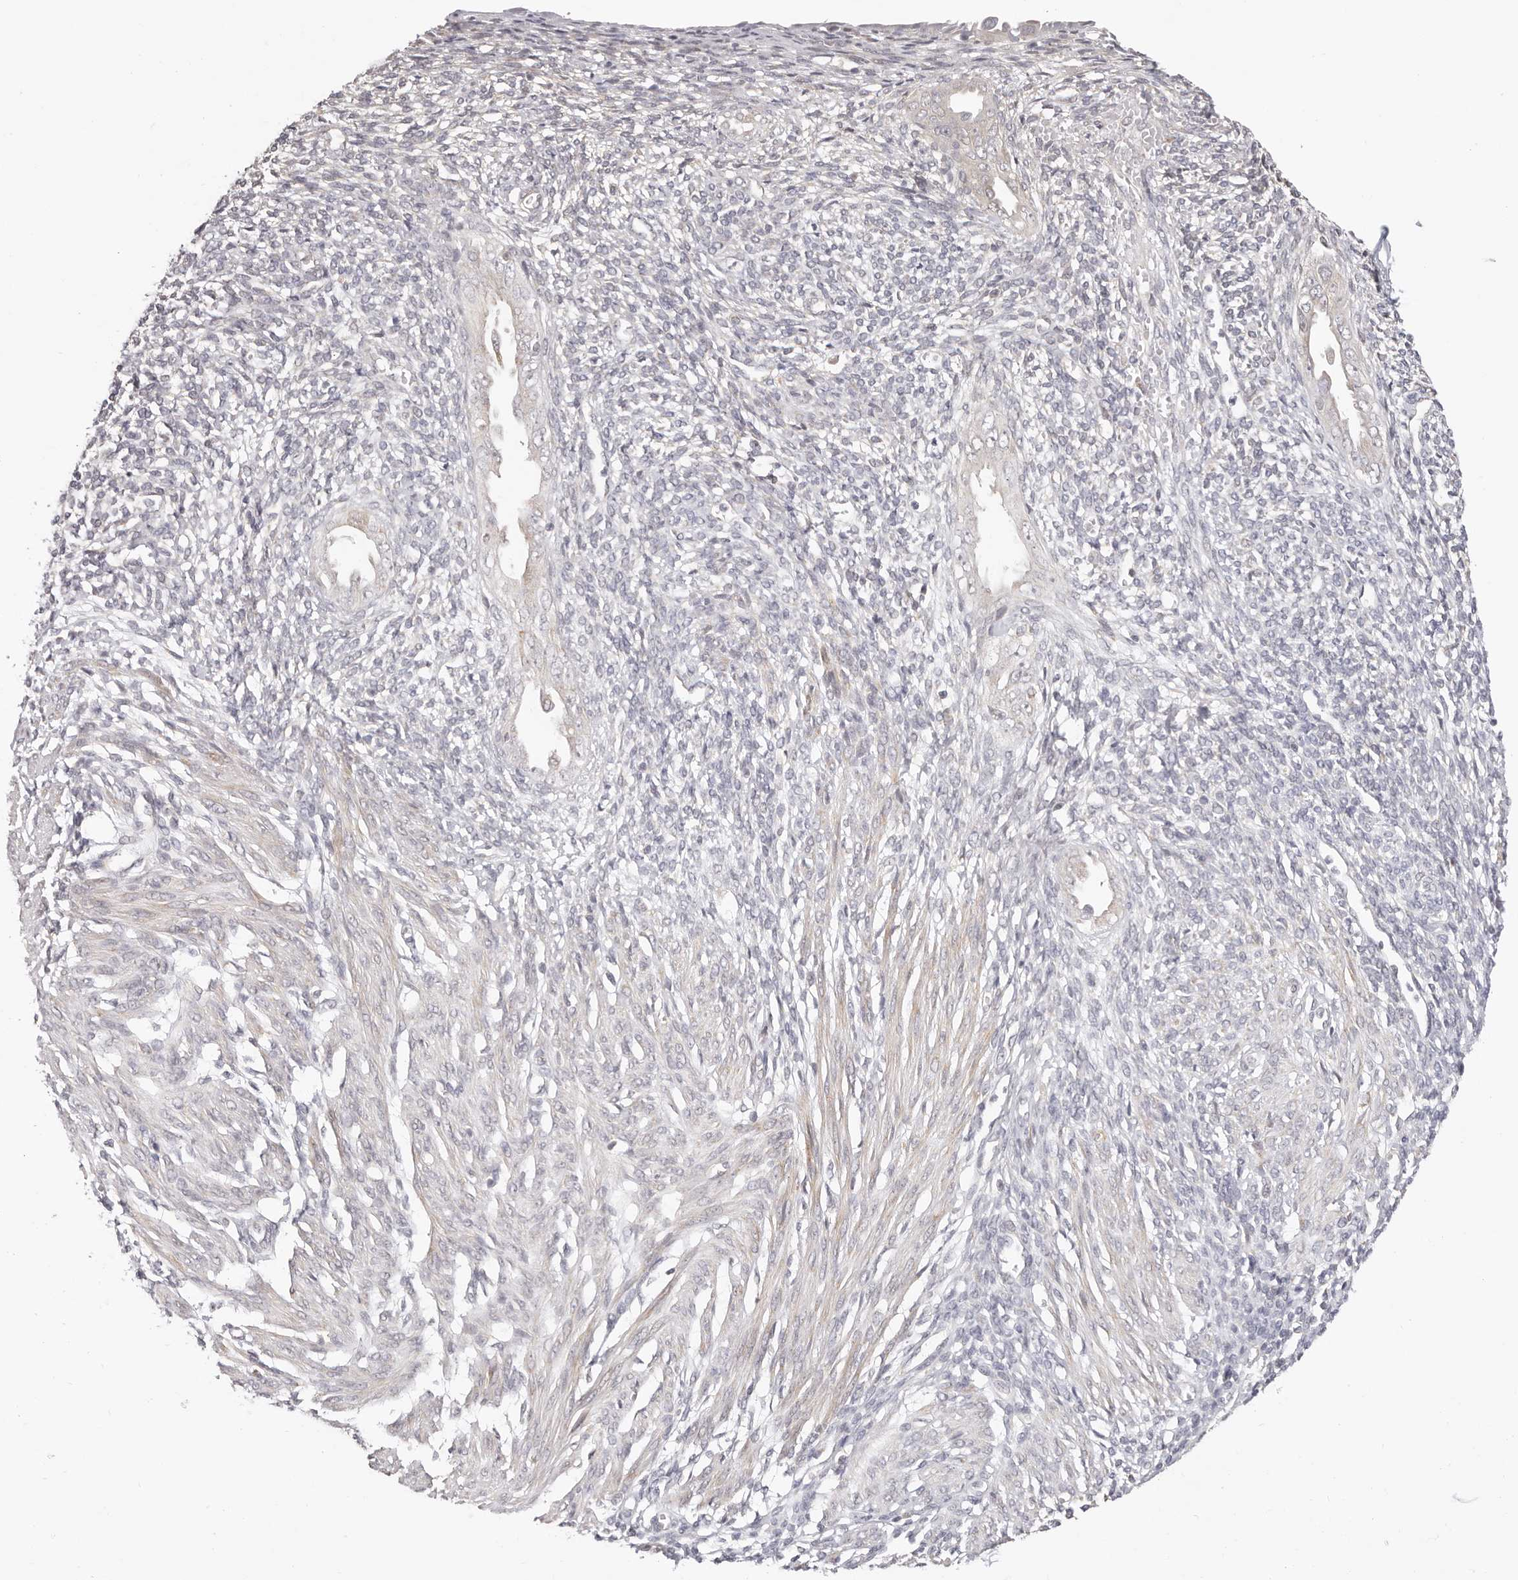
{"staining": {"intensity": "negative", "quantity": "none", "location": "none"}, "tissue": "endometrium", "cell_type": "Cells in endometrial stroma", "image_type": "normal", "snomed": [{"axis": "morphology", "description": "Normal tissue, NOS"}, {"axis": "topography", "description": "Endometrium"}], "caption": "Endometrium was stained to show a protein in brown. There is no significant expression in cells in endometrial stroma. (DAB (3,3'-diaminobenzidine) IHC with hematoxylin counter stain).", "gene": "KCMF1", "patient": {"sex": "female", "age": 66}}